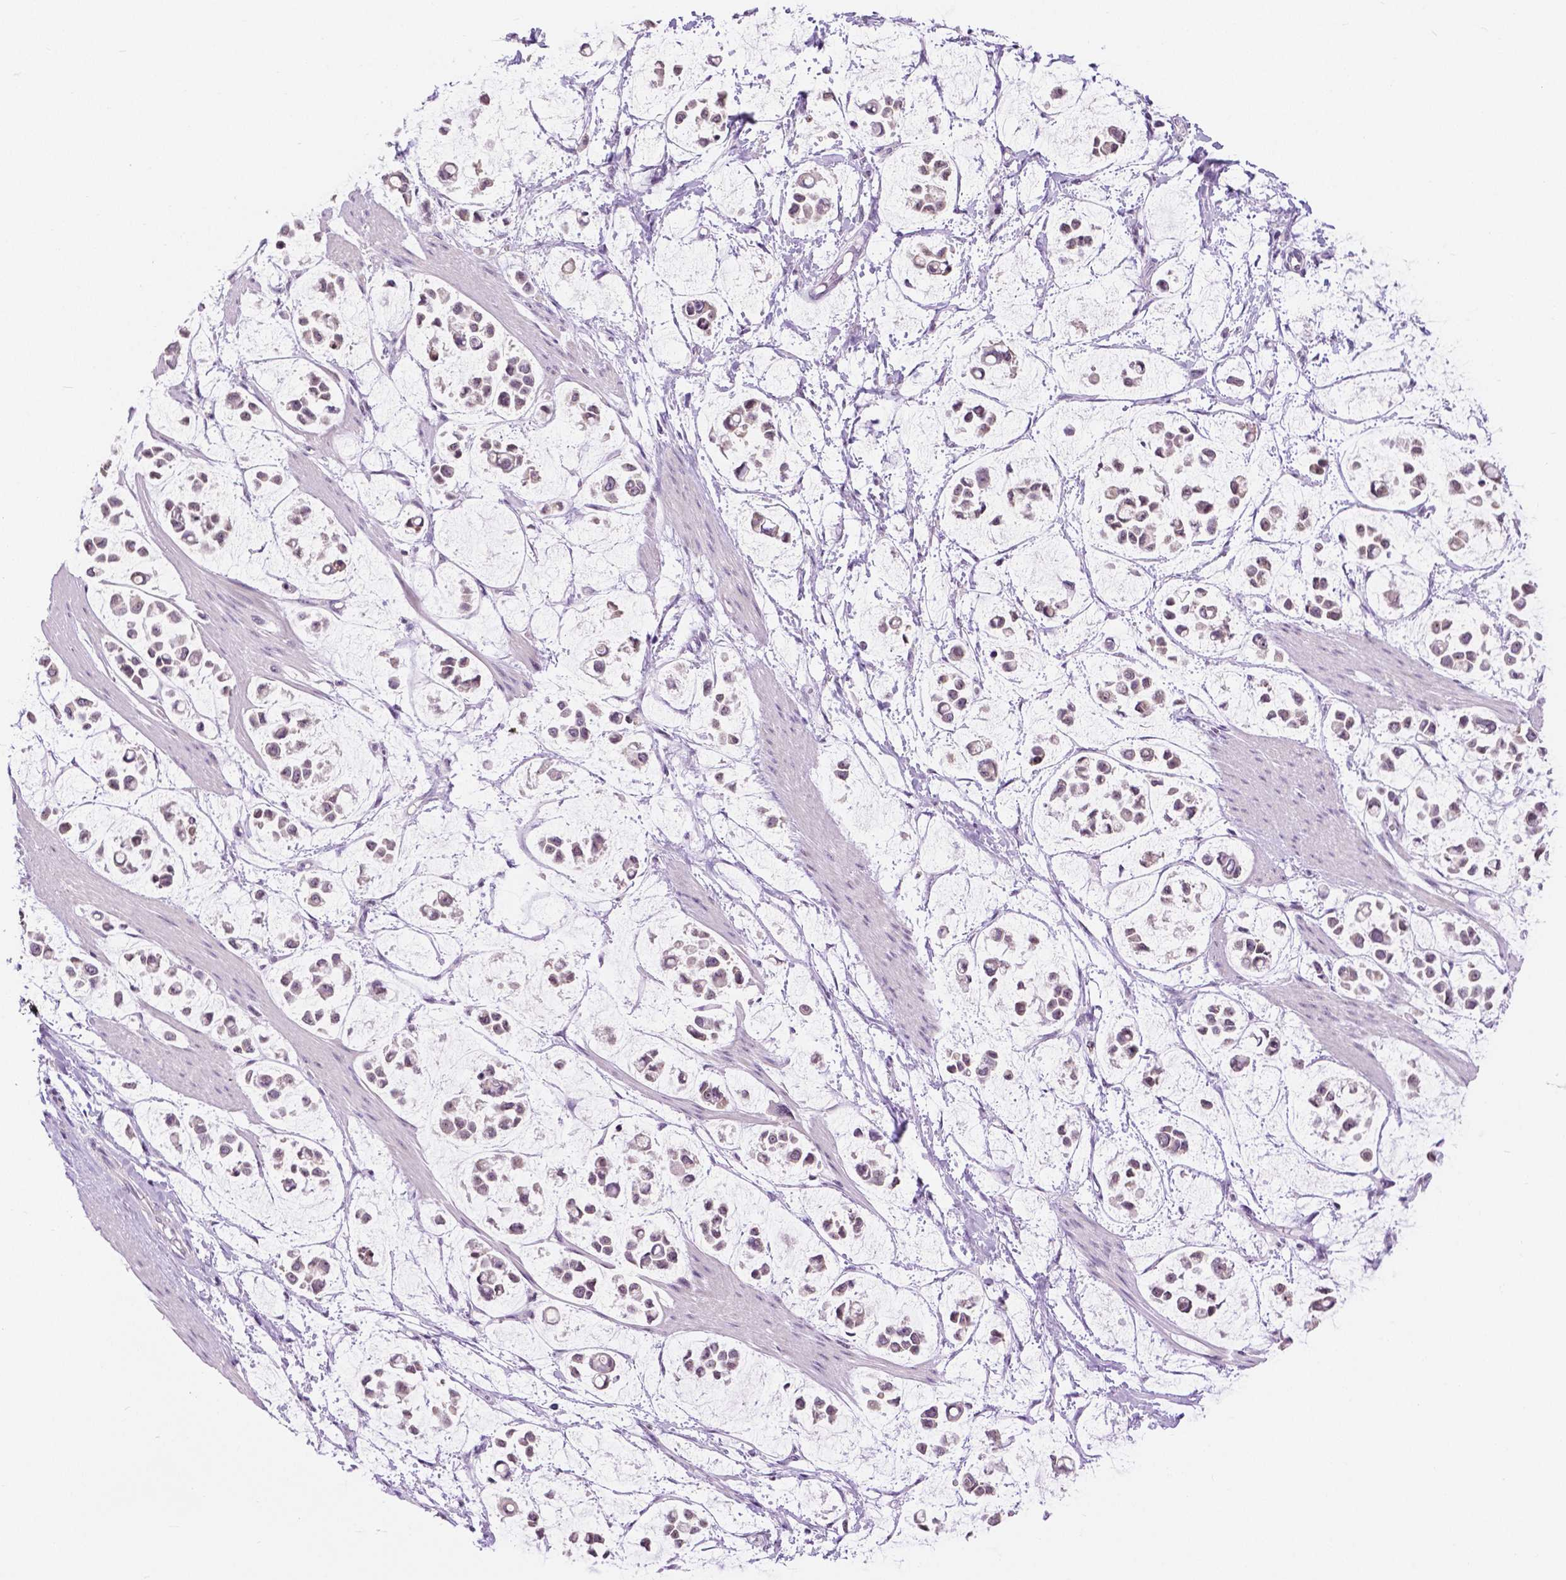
{"staining": {"intensity": "weak", "quantity": "25%-75%", "location": "nuclear"}, "tissue": "stomach cancer", "cell_type": "Tumor cells", "image_type": "cancer", "snomed": [{"axis": "morphology", "description": "Adenocarcinoma, NOS"}, {"axis": "topography", "description": "Stomach"}], "caption": "Protein staining demonstrates weak nuclear expression in about 25%-75% of tumor cells in stomach cancer (adenocarcinoma). Immunohistochemistry (ihc) stains the protein of interest in brown and the nuclei are stained blue.", "gene": "NHP2", "patient": {"sex": "male", "age": 82}}